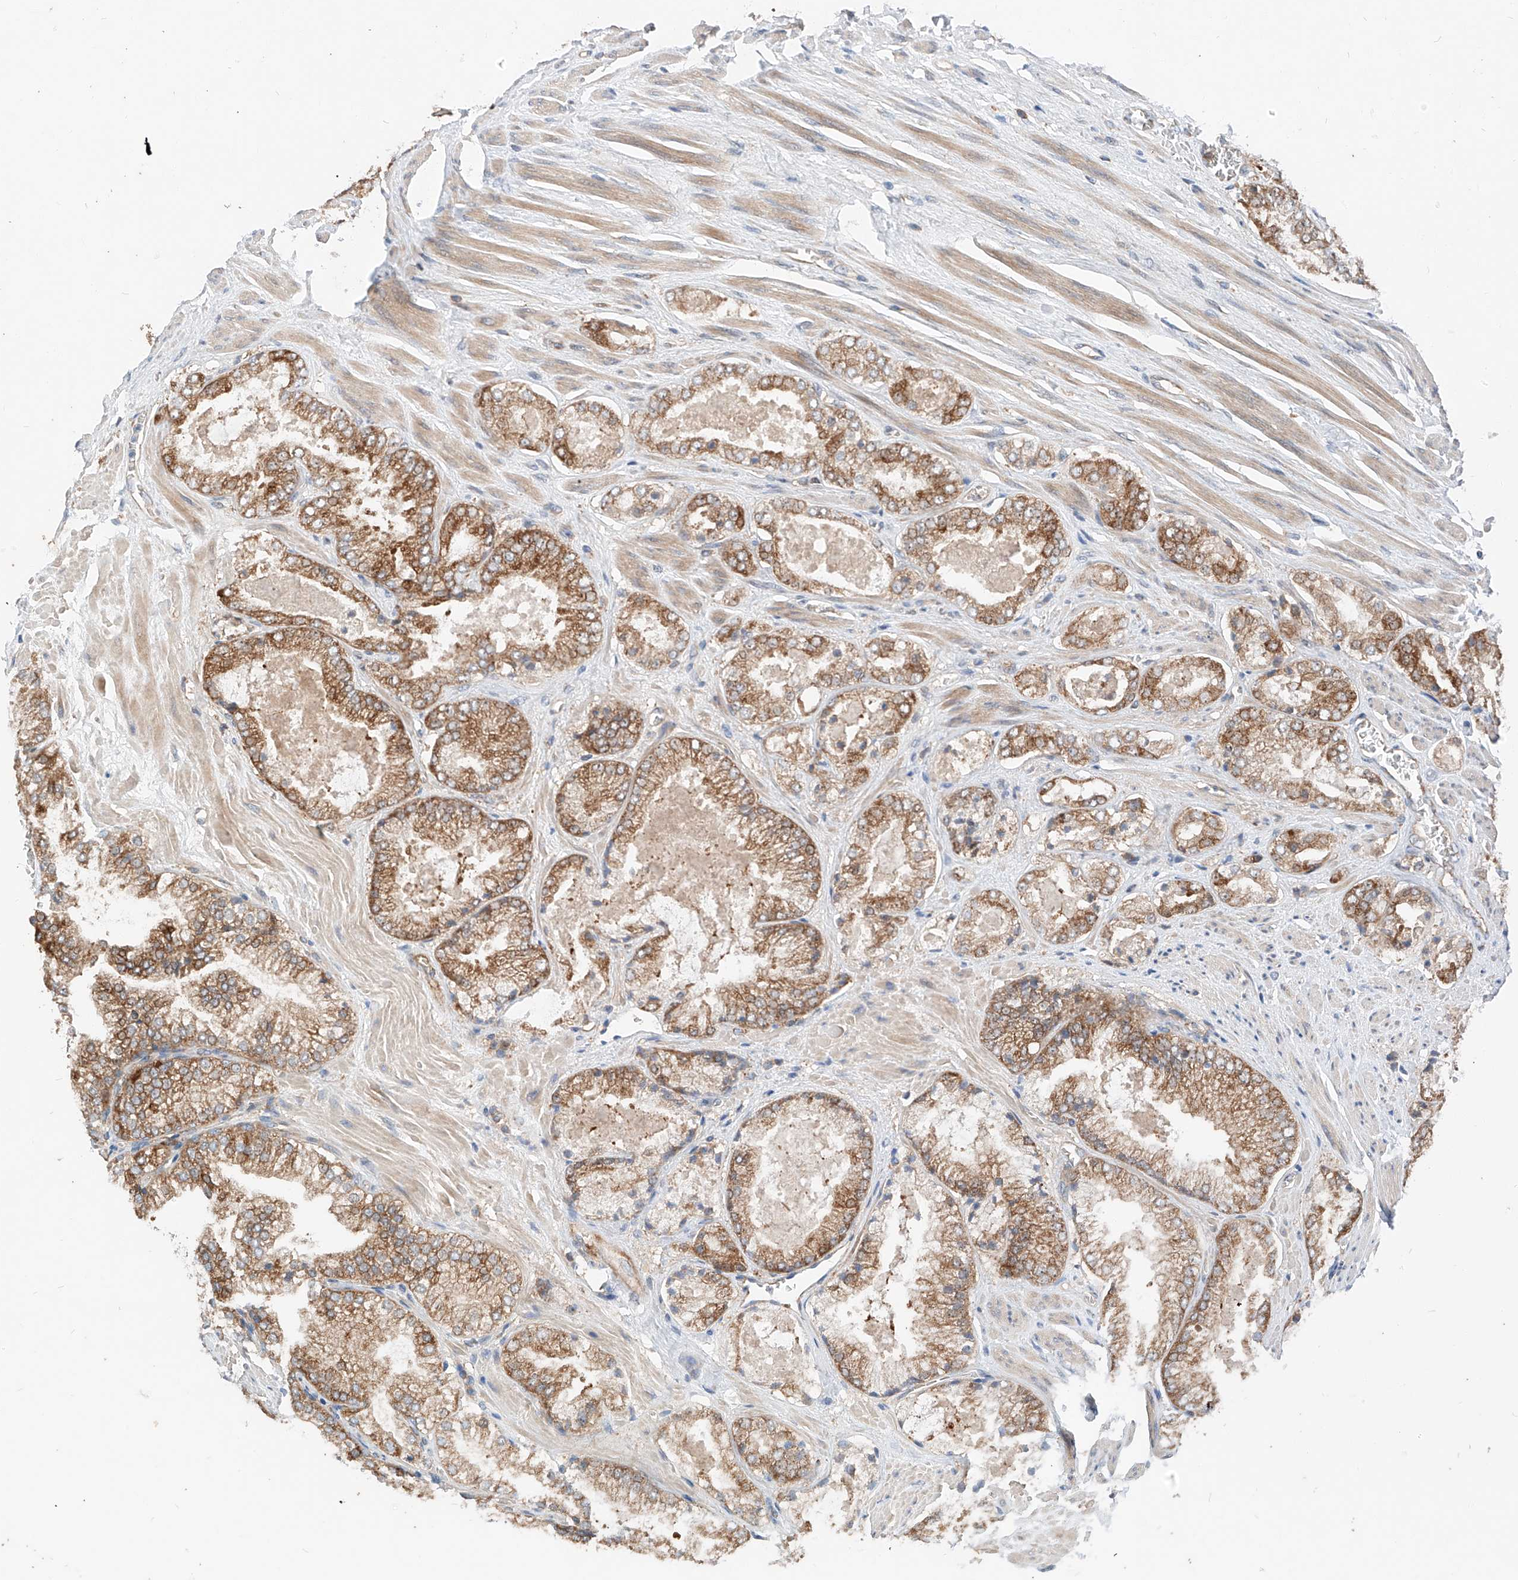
{"staining": {"intensity": "moderate", "quantity": ">75%", "location": "cytoplasmic/membranous"}, "tissue": "prostate cancer", "cell_type": "Tumor cells", "image_type": "cancer", "snomed": [{"axis": "morphology", "description": "Adenocarcinoma, High grade"}, {"axis": "topography", "description": "Prostate"}], "caption": "Adenocarcinoma (high-grade) (prostate) stained with a protein marker reveals moderate staining in tumor cells.", "gene": "RUSC1", "patient": {"sex": "male", "age": 58}}